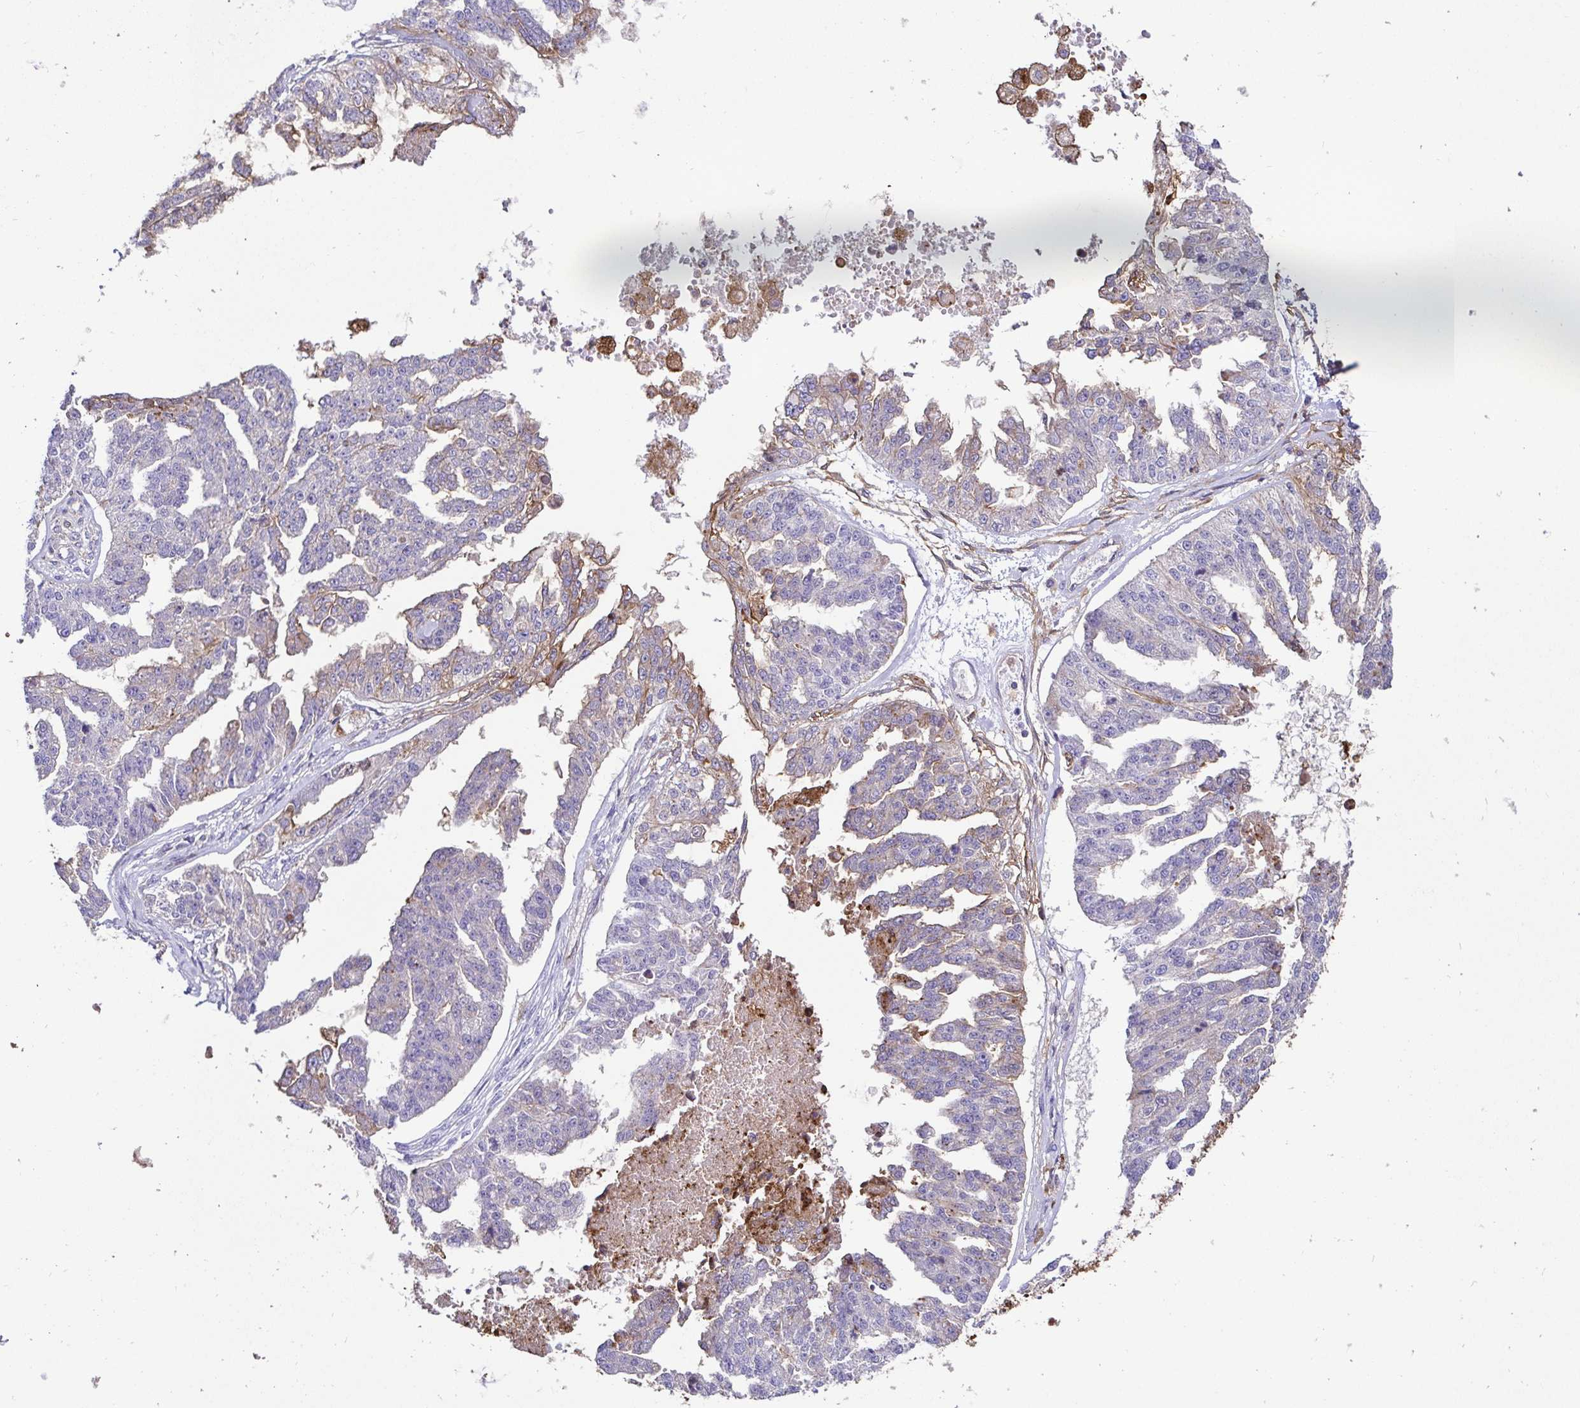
{"staining": {"intensity": "weak", "quantity": "<25%", "location": "cytoplasmic/membranous"}, "tissue": "ovarian cancer", "cell_type": "Tumor cells", "image_type": "cancer", "snomed": [{"axis": "morphology", "description": "Cystadenocarcinoma, serous, NOS"}, {"axis": "topography", "description": "Ovary"}], "caption": "This is an IHC micrograph of human ovarian cancer (serous cystadenocarcinoma). There is no positivity in tumor cells.", "gene": "ANXA2", "patient": {"sex": "female", "age": 58}}